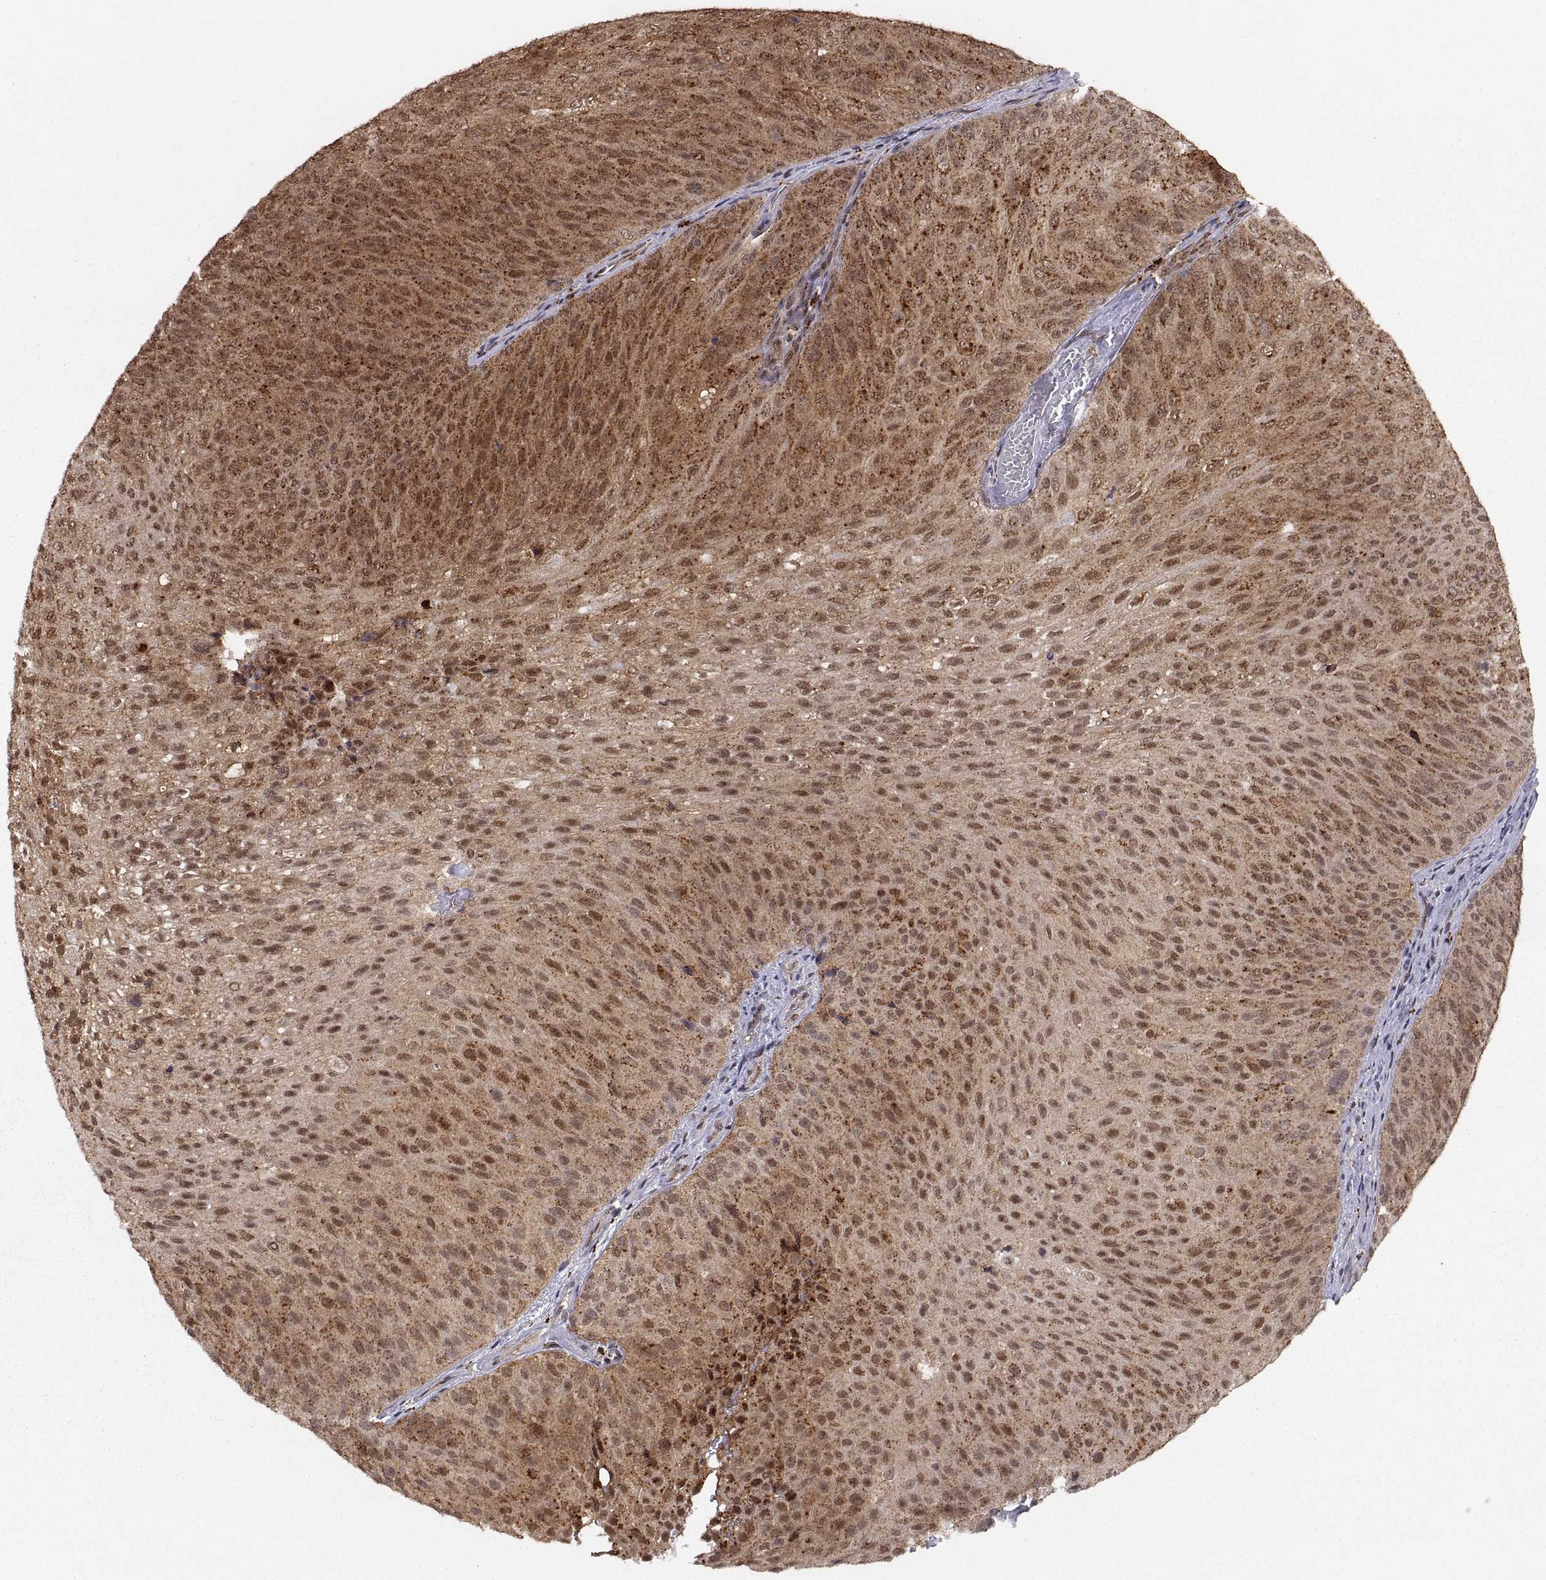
{"staining": {"intensity": "strong", "quantity": "25%-75%", "location": "cytoplasmic/membranous,nuclear"}, "tissue": "urothelial cancer", "cell_type": "Tumor cells", "image_type": "cancer", "snomed": [{"axis": "morphology", "description": "Urothelial carcinoma, Low grade"}, {"axis": "topography", "description": "Urinary bladder"}], "caption": "Tumor cells reveal high levels of strong cytoplasmic/membranous and nuclear positivity in approximately 25%-75% of cells in human urothelial cancer.", "gene": "PSMC2", "patient": {"sex": "male", "age": 78}}